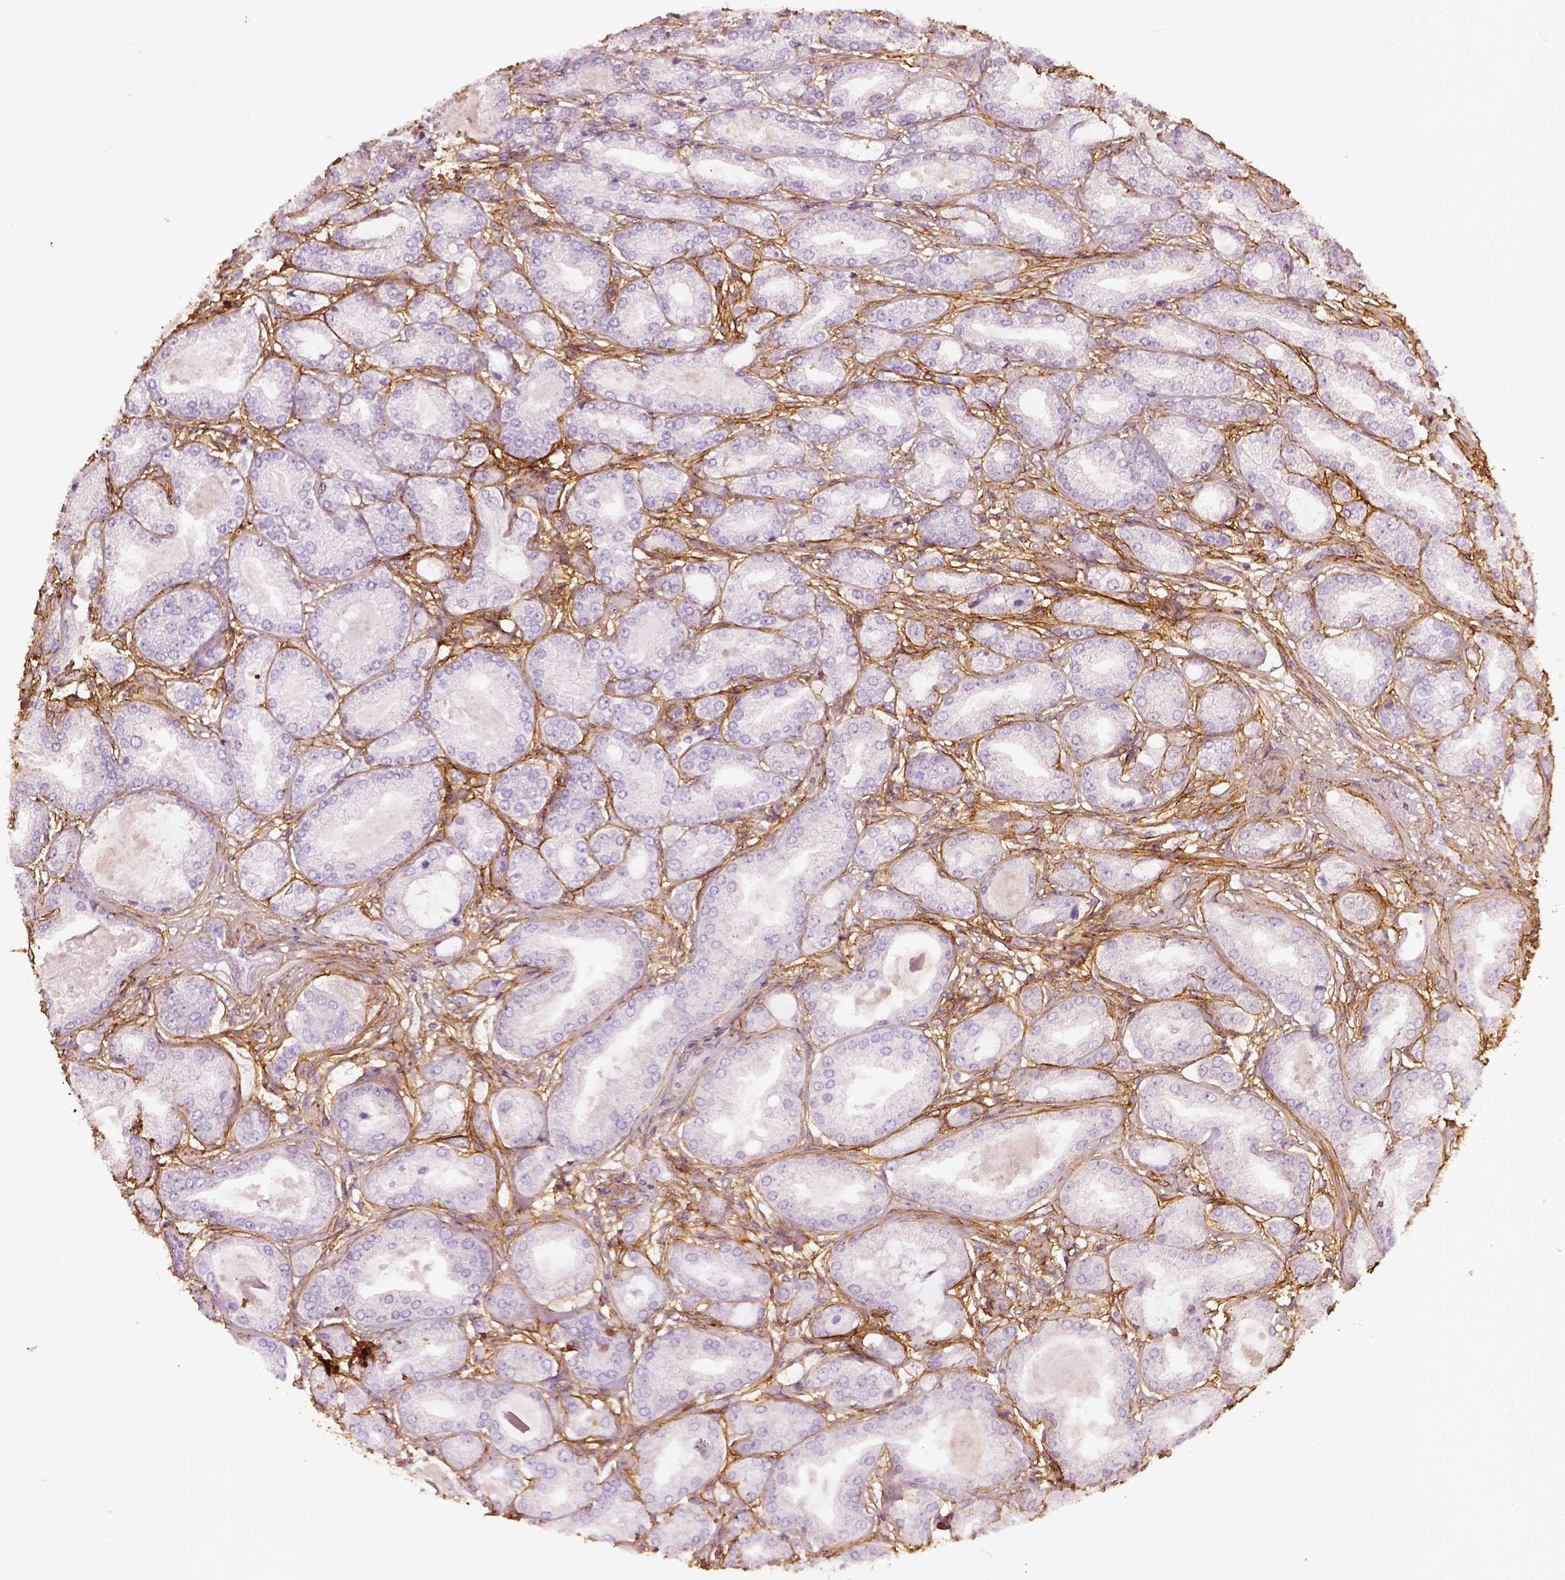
{"staining": {"intensity": "negative", "quantity": "none", "location": "none"}, "tissue": "prostate cancer", "cell_type": "Tumor cells", "image_type": "cancer", "snomed": [{"axis": "morphology", "description": "Adenocarcinoma, NOS"}, {"axis": "topography", "description": "Prostate and seminal vesicle, NOS"}, {"axis": "topography", "description": "Prostate"}], "caption": "Immunohistochemistry (IHC) of prostate adenocarcinoma displays no positivity in tumor cells. (DAB immunohistochemistry with hematoxylin counter stain).", "gene": "COL6A2", "patient": {"sex": "male", "age": 77}}